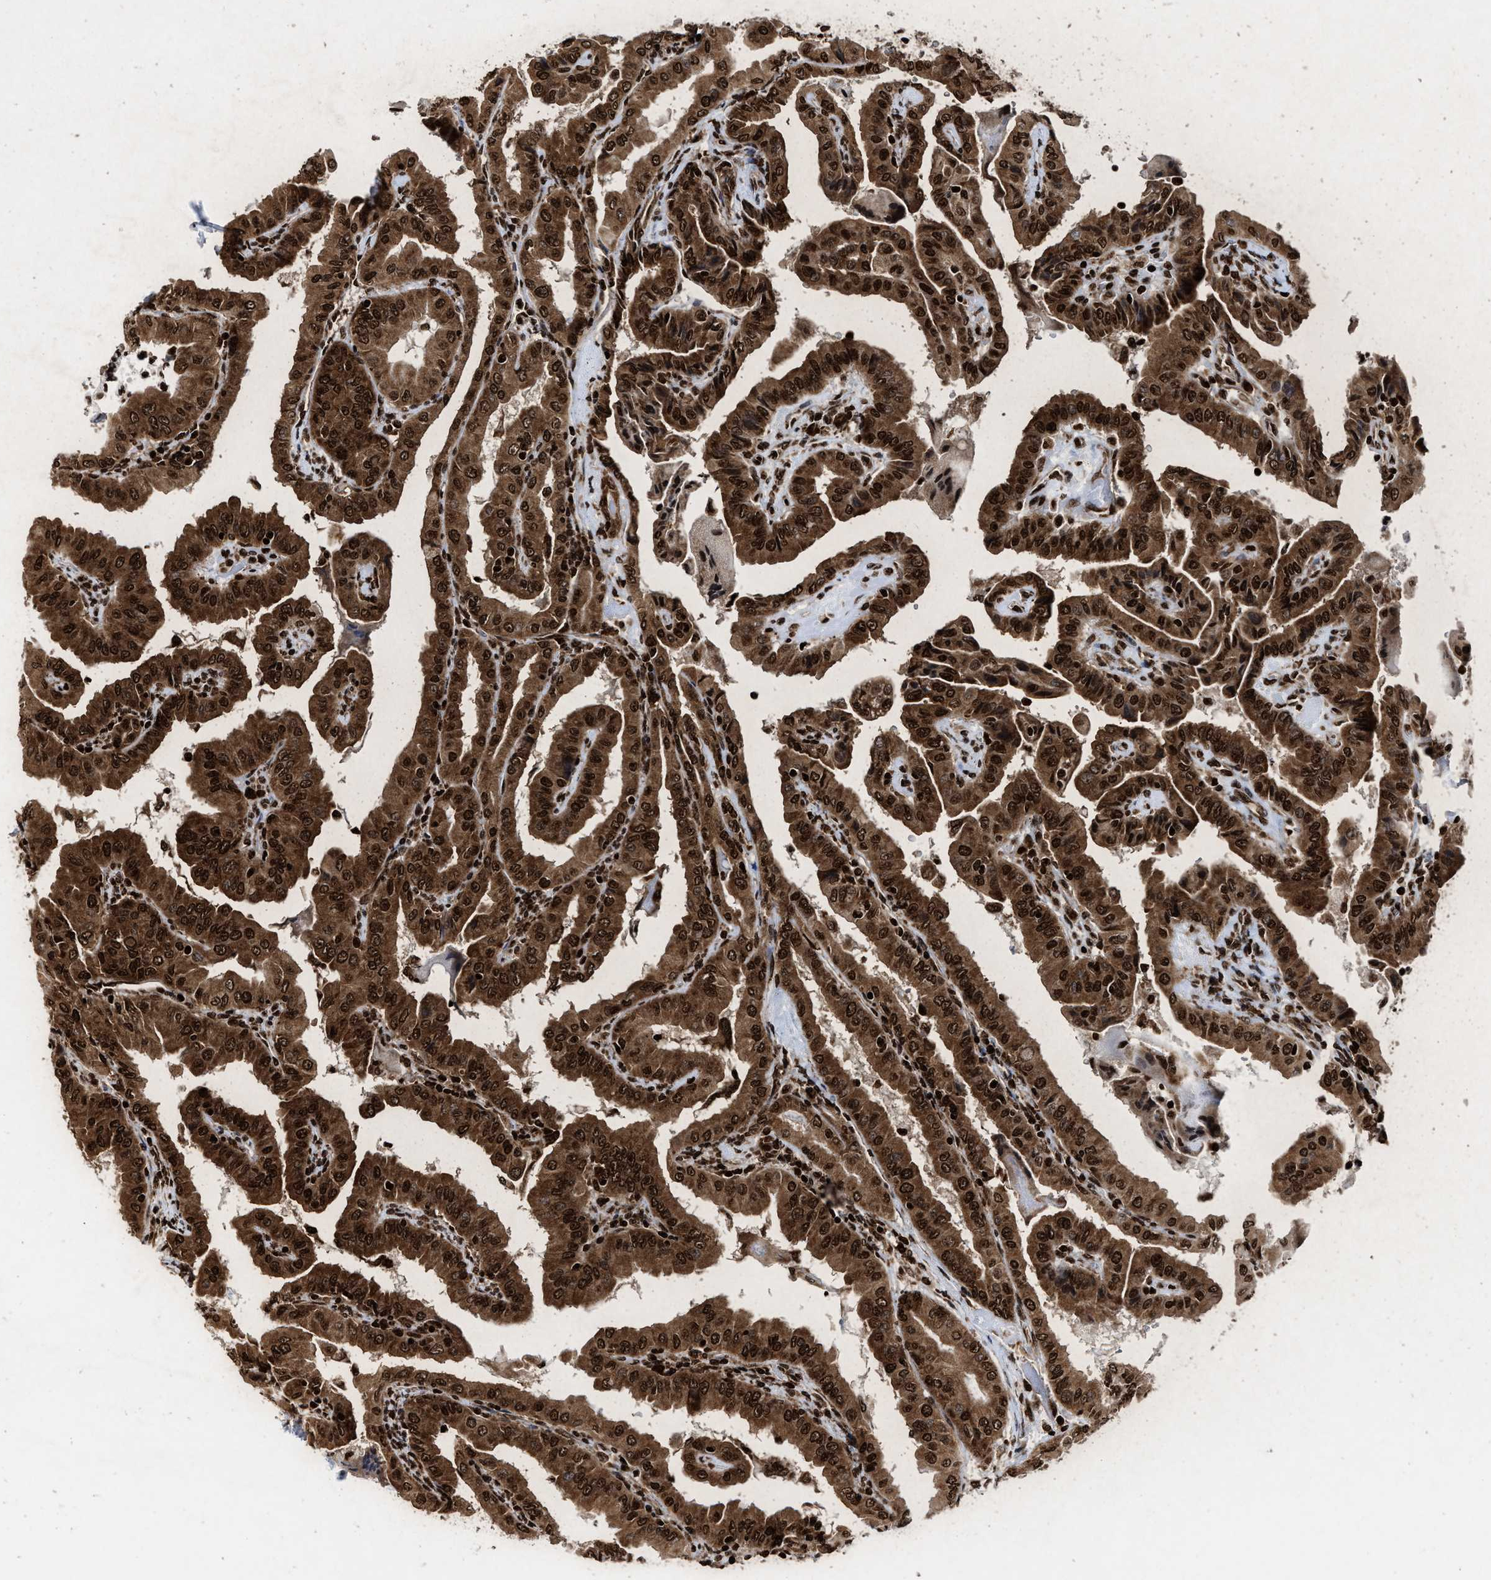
{"staining": {"intensity": "strong", "quantity": ">75%", "location": "cytoplasmic/membranous,nuclear"}, "tissue": "thyroid cancer", "cell_type": "Tumor cells", "image_type": "cancer", "snomed": [{"axis": "morphology", "description": "Papillary adenocarcinoma, NOS"}, {"axis": "topography", "description": "Thyroid gland"}], "caption": "High-power microscopy captured an immunohistochemistry photomicrograph of papillary adenocarcinoma (thyroid), revealing strong cytoplasmic/membranous and nuclear expression in about >75% of tumor cells. (DAB (3,3'-diaminobenzidine) = brown stain, brightfield microscopy at high magnification).", "gene": "ALYREF", "patient": {"sex": "male", "age": 33}}